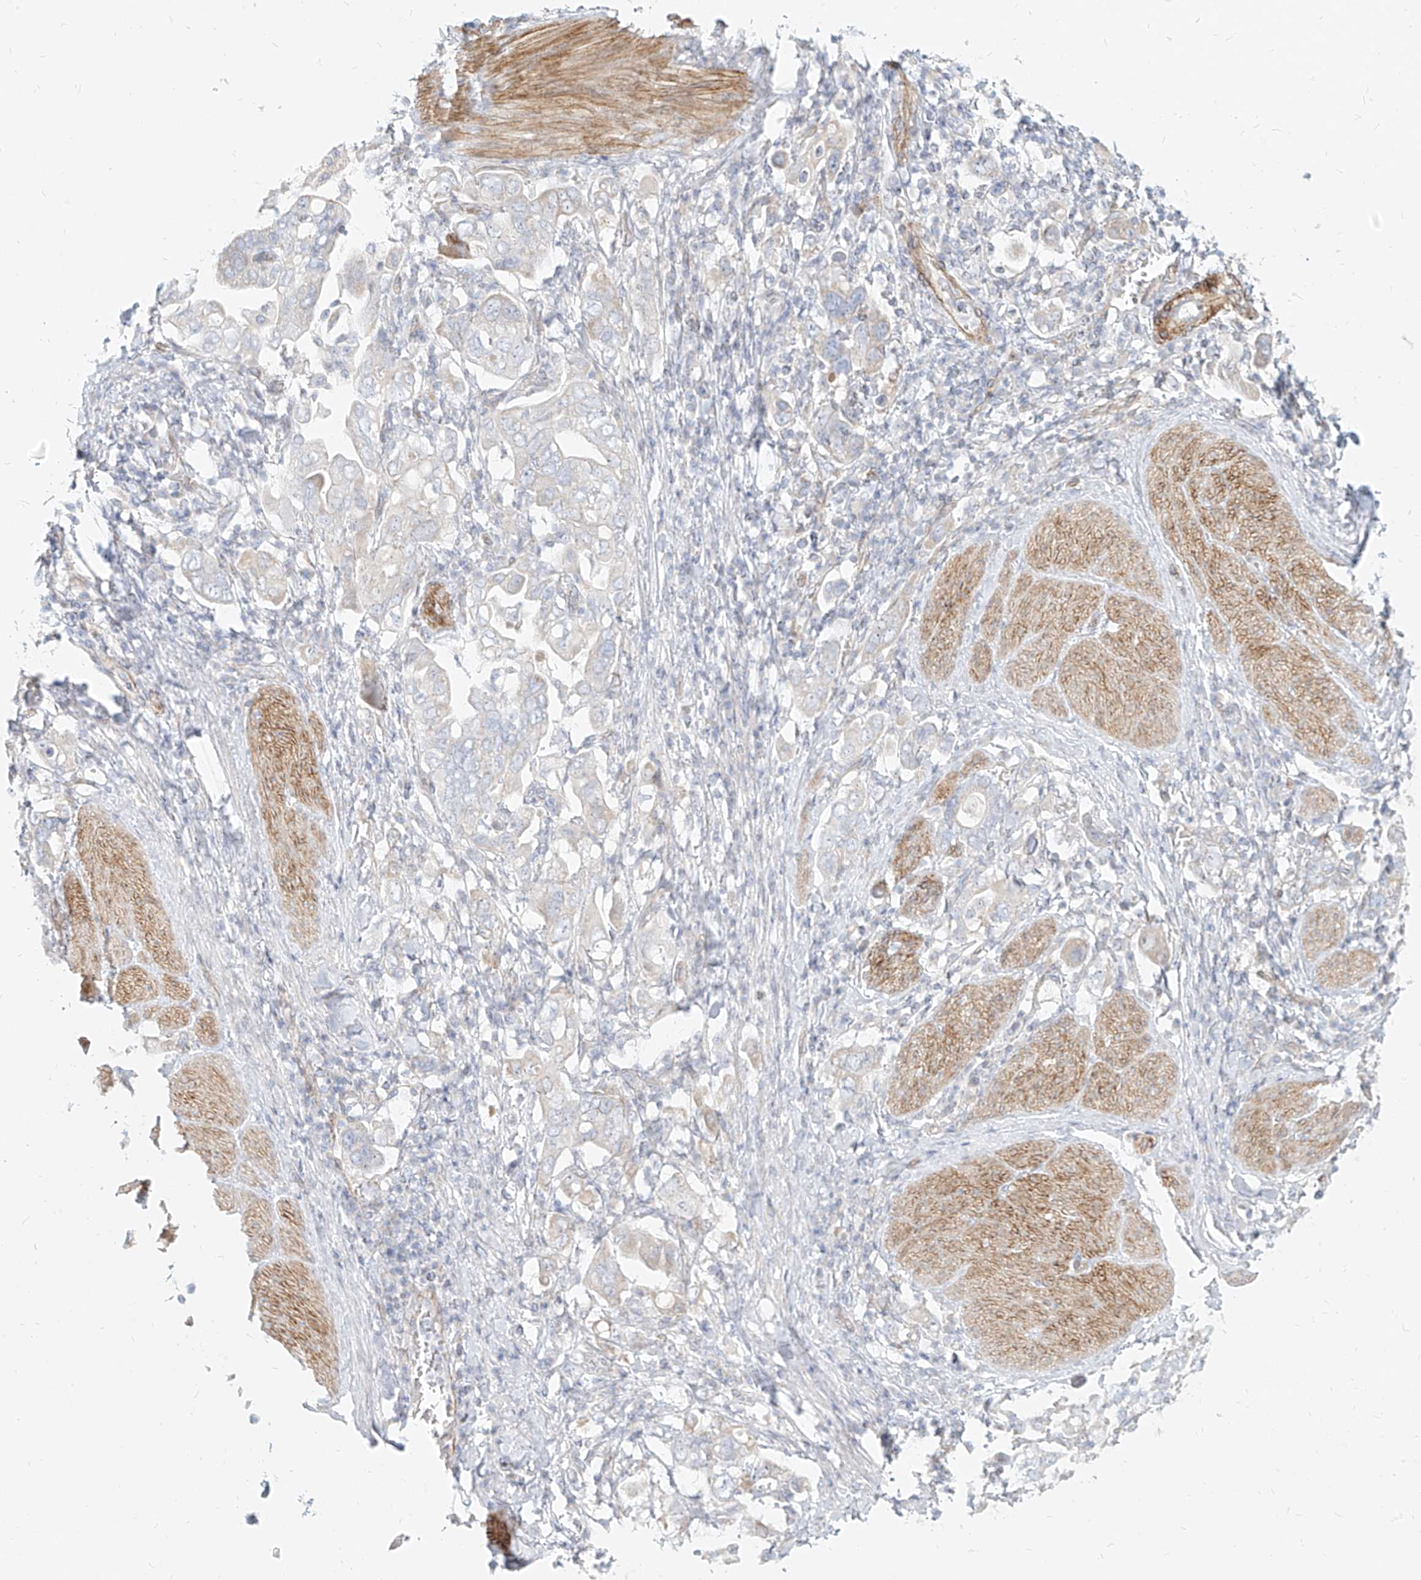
{"staining": {"intensity": "negative", "quantity": "none", "location": "none"}, "tissue": "stomach cancer", "cell_type": "Tumor cells", "image_type": "cancer", "snomed": [{"axis": "morphology", "description": "Adenocarcinoma, NOS"}, {"axis": "topography", "description": "Stomach, upper"}], "caption": "Immunohistochemical staining of human stomach adenocarcinoma displays no significant expression in tumor cells.", "gene": "ITPKB", "patient": {"sex": "male", "age": 62}}